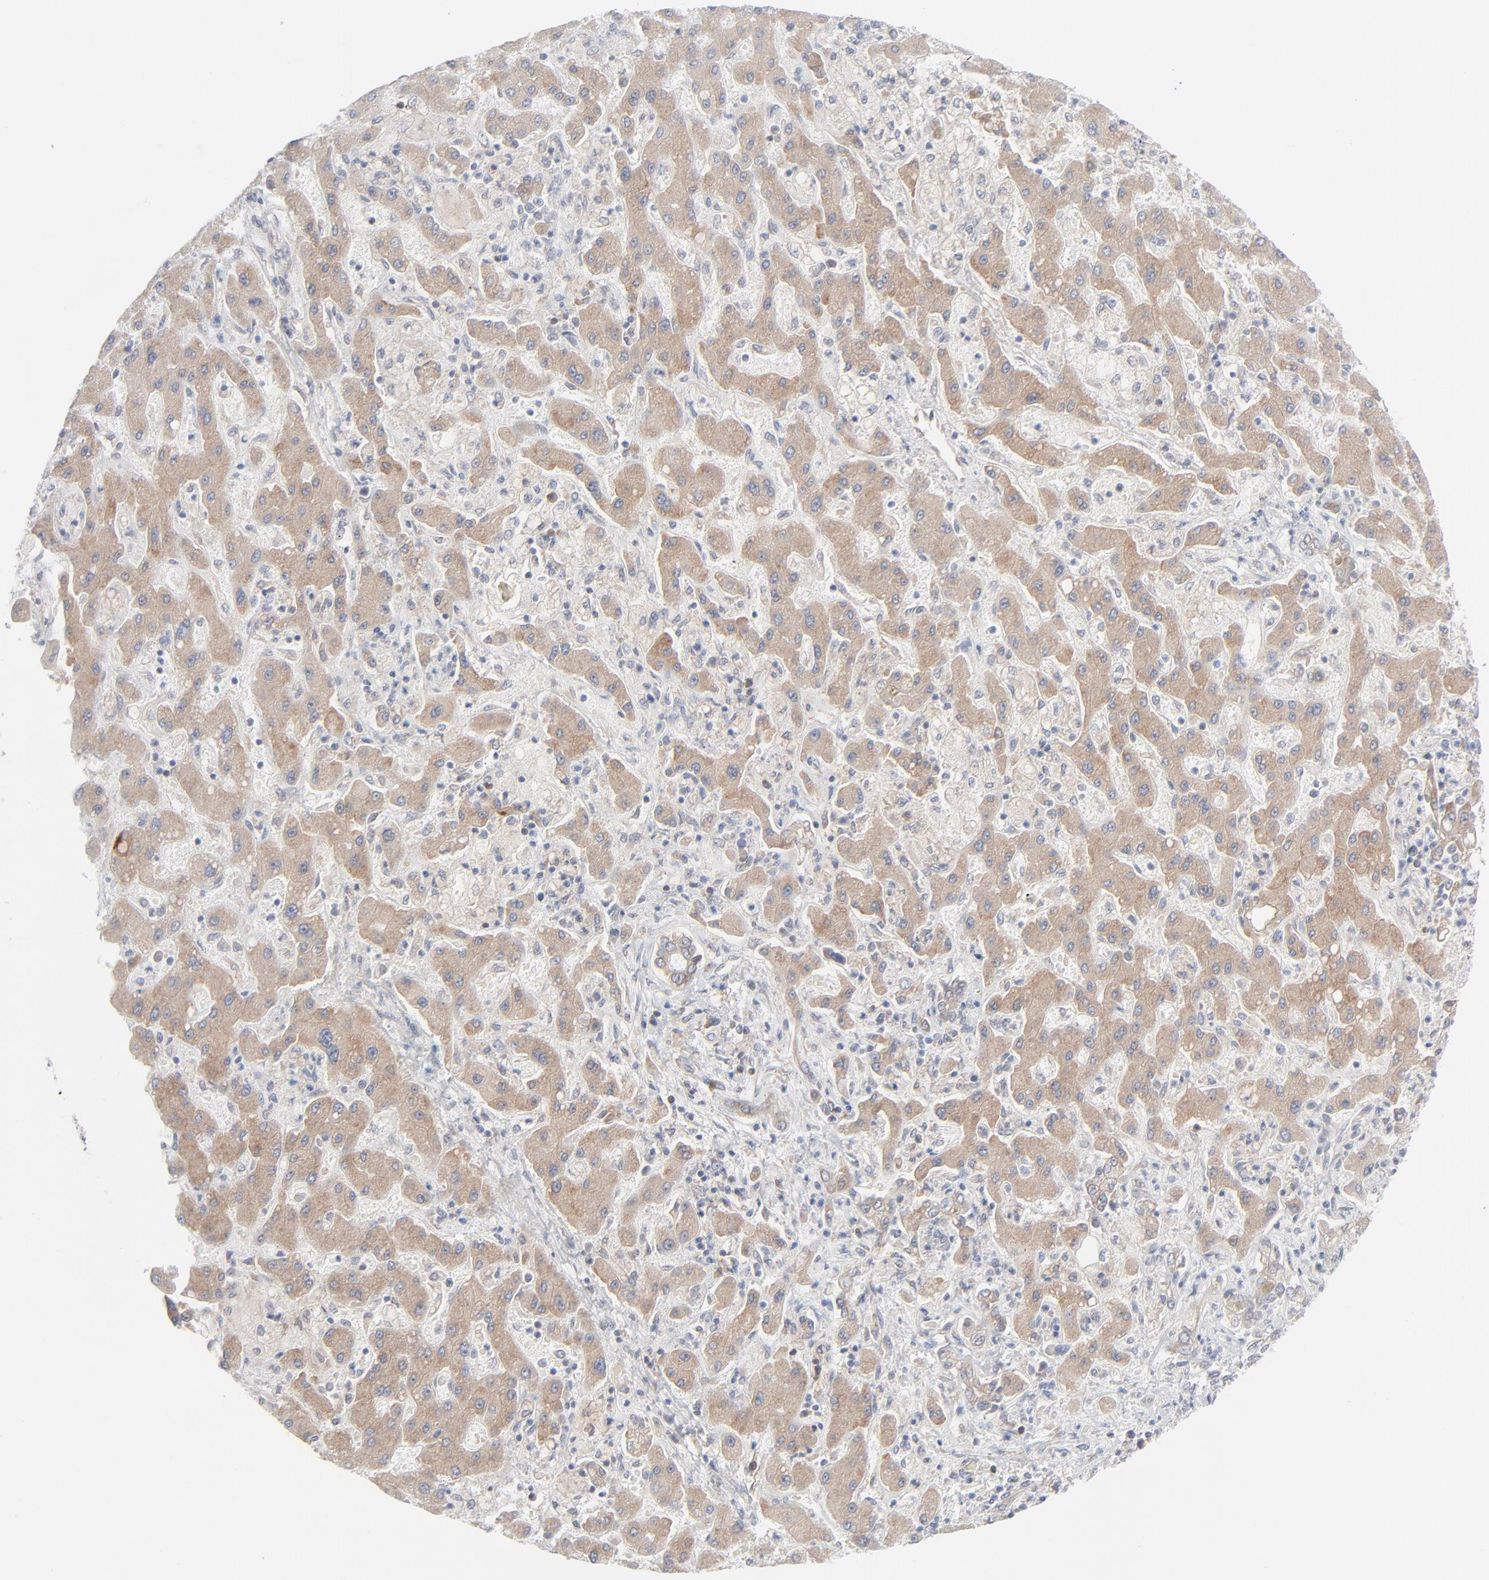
{"staining": {"intensity": "moderate", "quantity": ">75%", "location": "cytoplasmic/membranous"}, "tissue": "liver cancer", "cell_type": "Tumor cells", "image_type": "cancer", "snomed": [{"axis": "morphology", "description": "Cholangiocarcinoma"}, {"axis": "topography", "description": "Liver"}], "caption": "Protein expression analysis of human liver cholangiocarcinoma reveals moderate cytoplasmic/membranous expression in about >75% of tumor cells. (DAB (3,3'-diaminobenzidine) IHC with brightfield microscopy, high magnification).", "gene": "KDSR", "patient": {"sex": "male", "age": 50}}